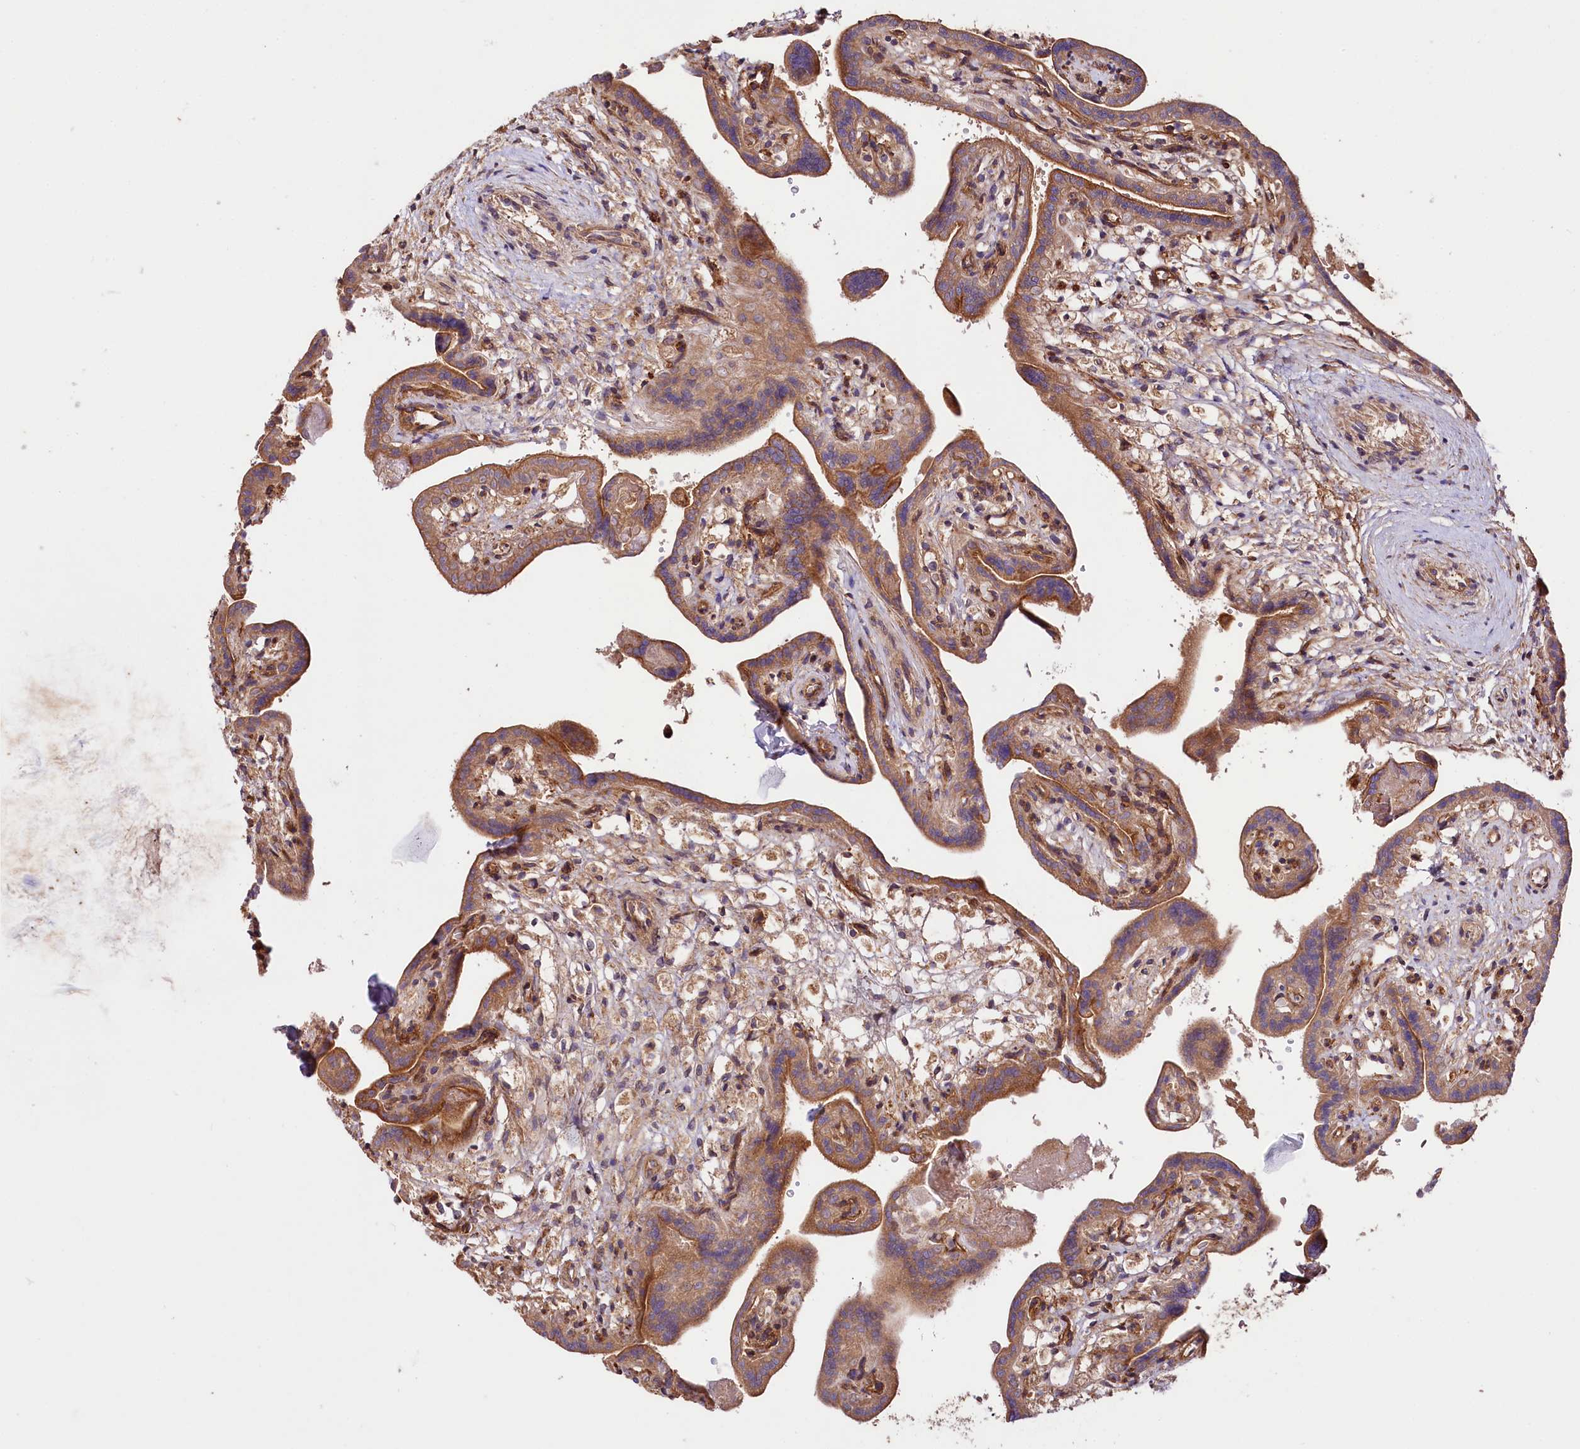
{"staining": {"intensity": "moderate", "quantity": ">75%", "location": "cytoplasmic/membranous"}, "tissue": "placenta", "cell_type": "Trophoblastic cells", "image_type": "normal", "snomed": [{"axis": "morphology", "description": "Normal tissue, NOS"}, {"axis": "topography", "description": "Placenta"}], "caption": "A brown stain labels moderate cytoplasmic/membranous expression of a protein in trophoblastic cells of normal human placenta. Using DAB (brown) and hematoxylin (blue) stains, captured at high magnification using brightfield microscopy.", "gene": "CEP295", "patient": {"sex": "female", "age": 37}}